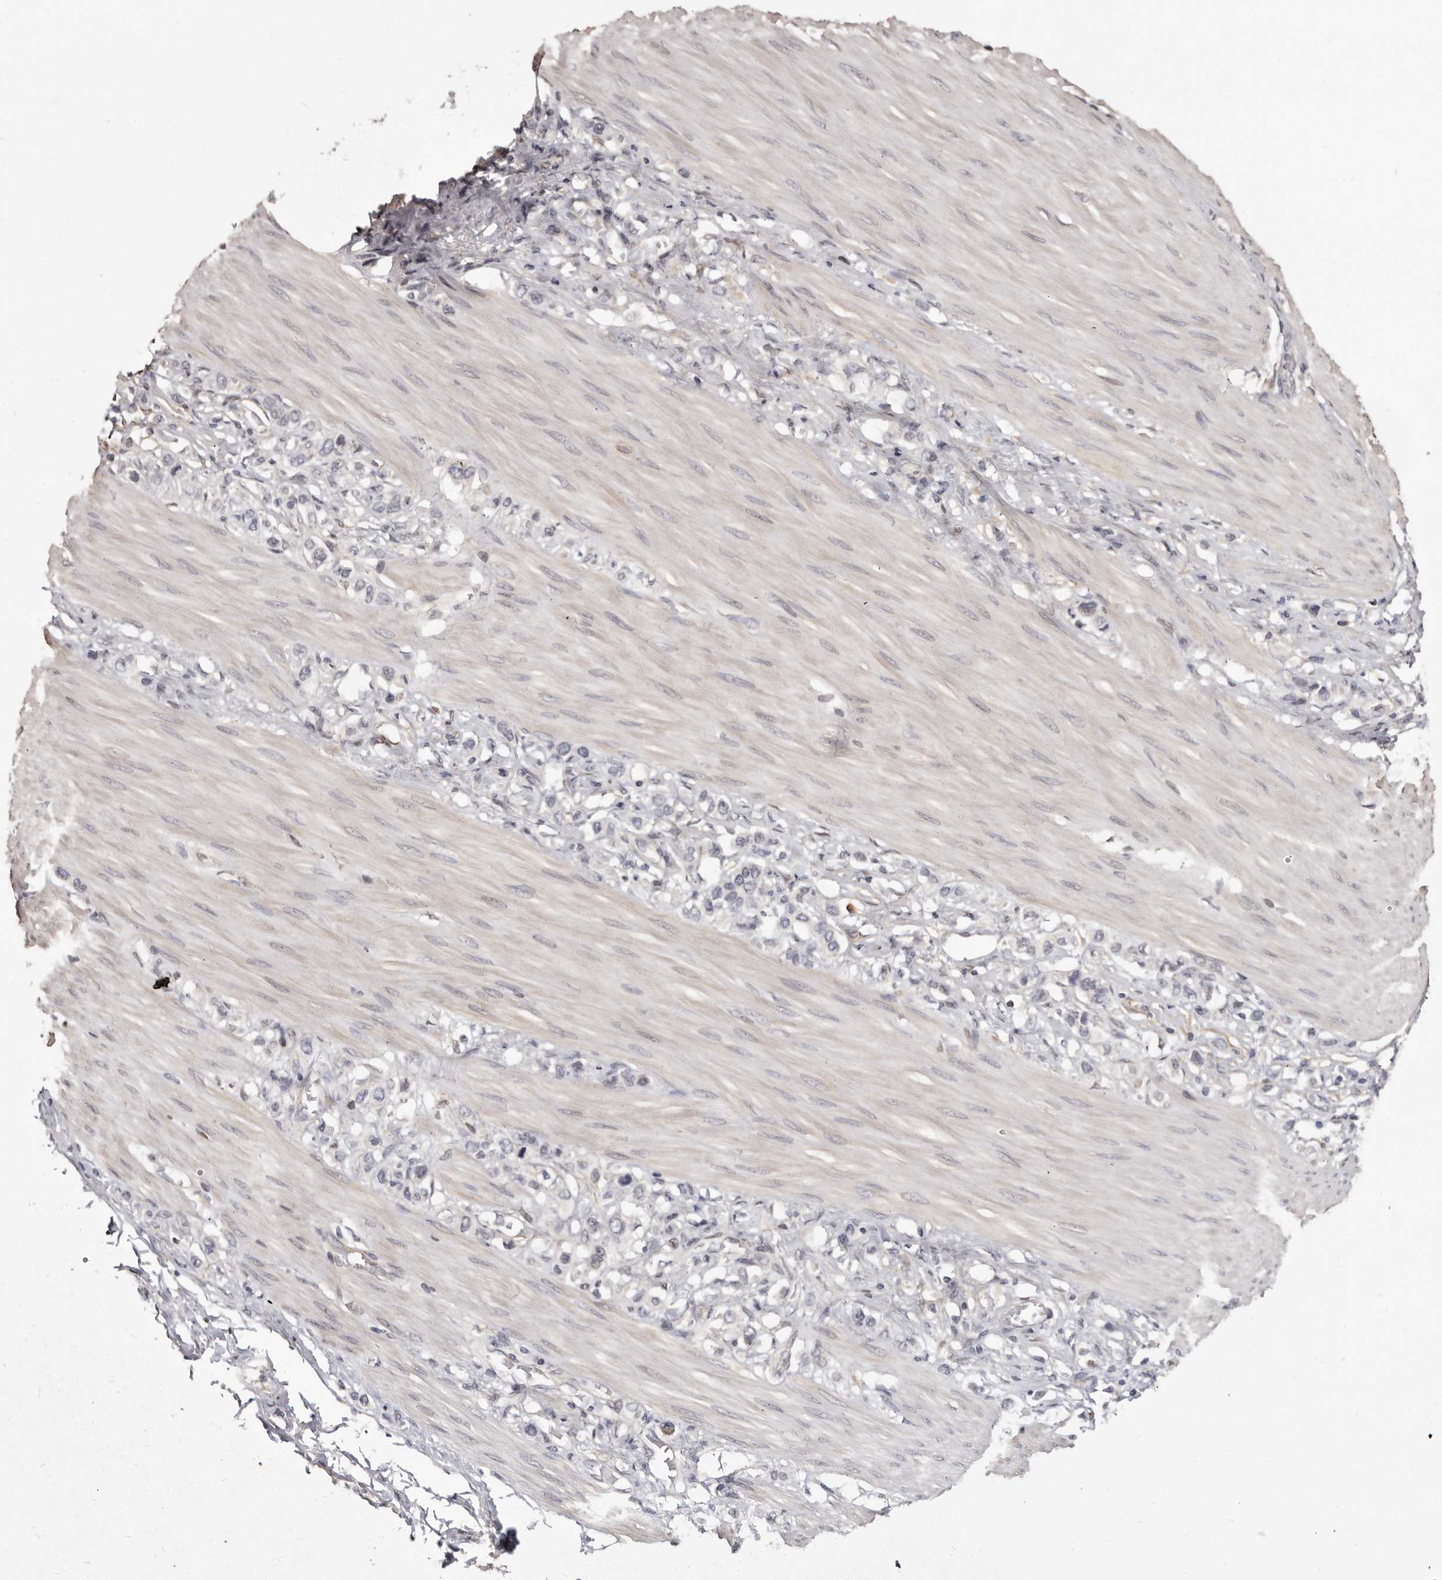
{"staining": {"intensity": "negative", "quantity": "none", "location": "none"}, "tissue": "stomach cancer", "cell_type": "Tumor cells", "image_type": "cancer", "snomed": [{"axis": "morphology", "description": "Adenocarcinoma, NOS"}, {"axis": "topography", "description": "Stomach"}], "caption": "Stomach adenocarcinoma was stained to show a protein in brown. There is no significant staining in tumor cells.", "gene": "KHDRBS2", "patient": {"sex": "female", "age": 65}}